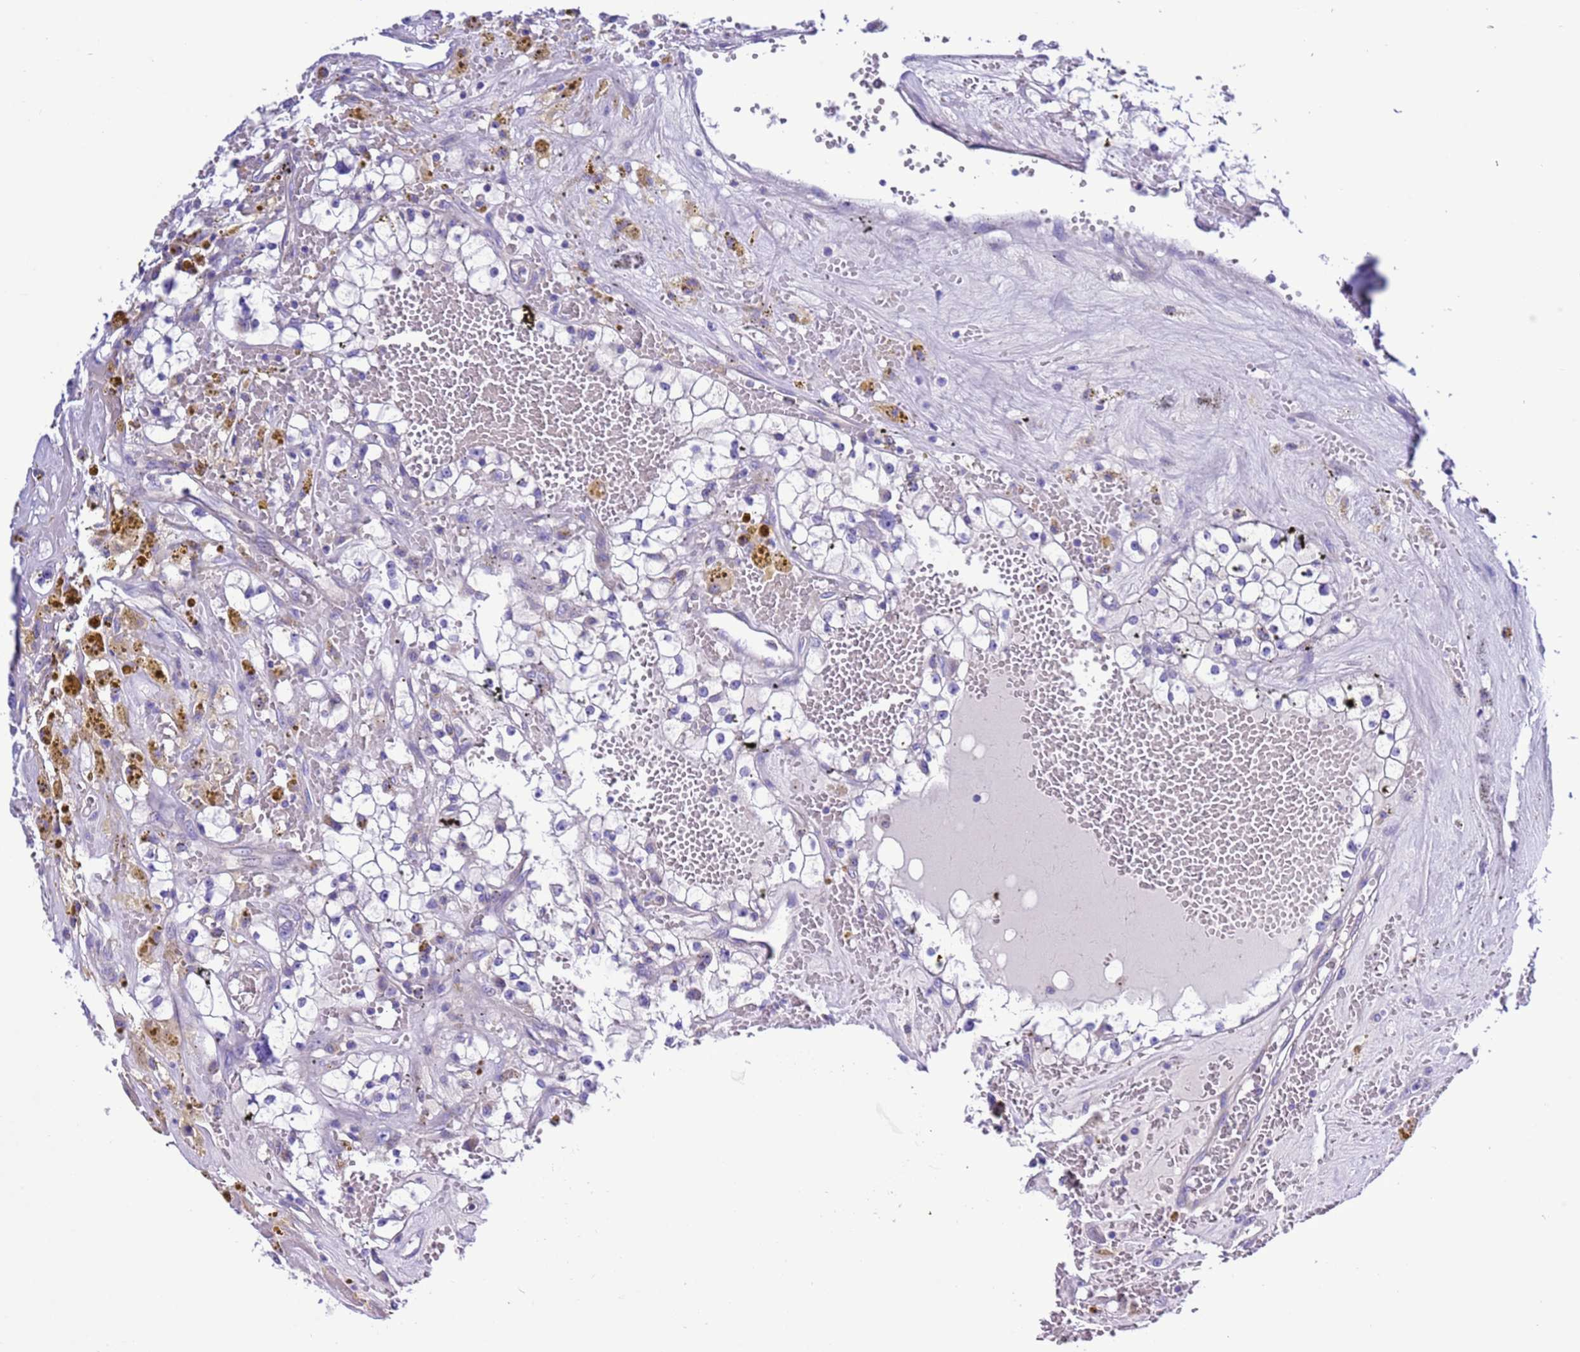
{"staining": {"intensity": "negative", "quantity": "none", "location": "none"}, "tissue": "renal cancer", "cell_type": "Tumor cells", "image_type": "cancer", "snomed": [{"axis": "morphology", "description": "Adenocarcinoma, NOS"}, {"axis": "topography", "description": "Kidney"}], "caption": "Photomicrograph shows no protein expression in tumor cells of renal cancer tissue.", "gene": "KICS2", "patient": {"sex": "male", "age": 56}}